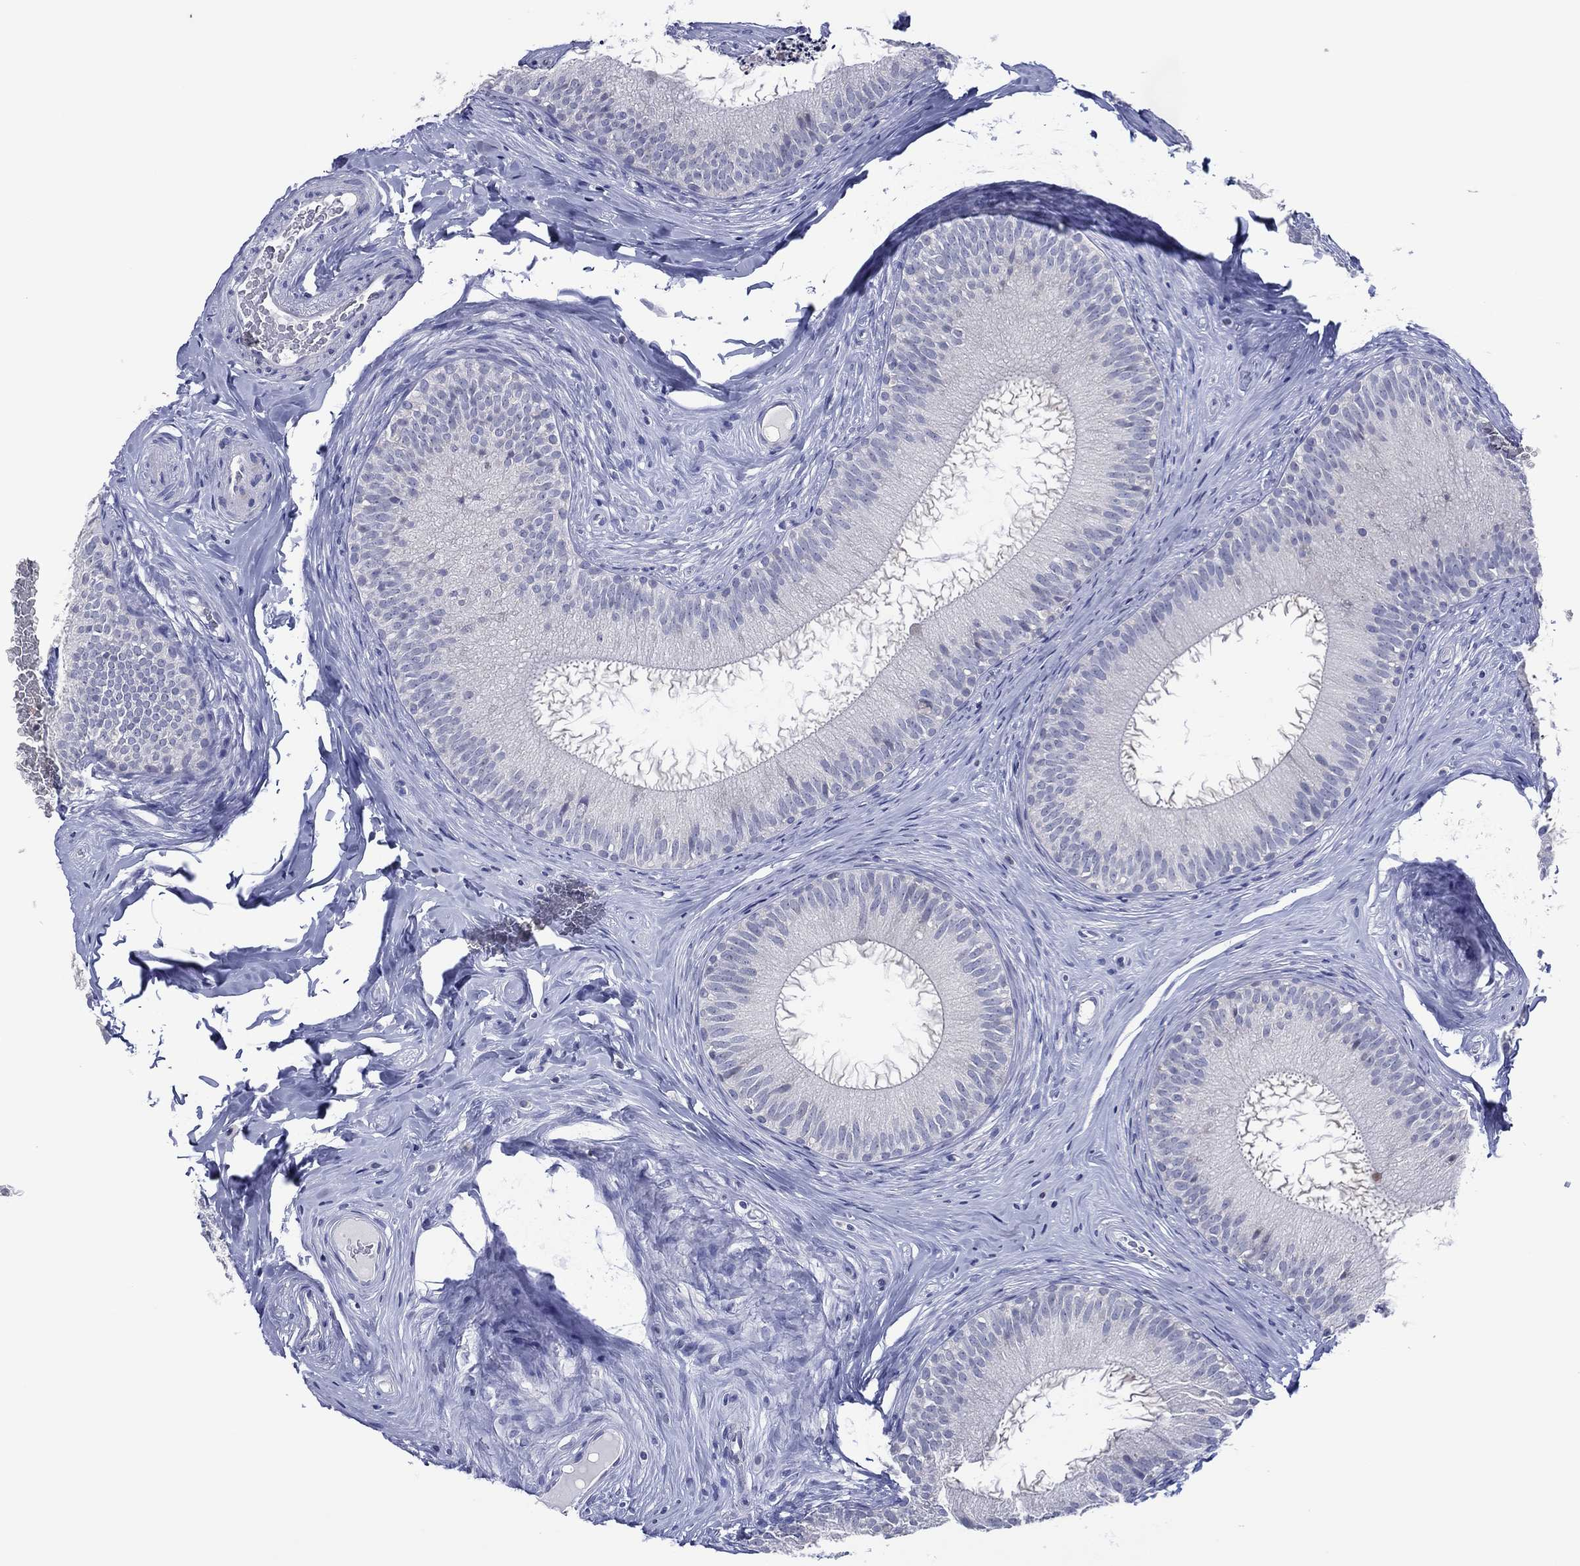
{"staining": {"intensity": "negative", "quantity": "none", "location": "none"}, "tissue": "epididymis", "cell_type": "Glandular cells", "image_type": "normal", "snomed": [{"axis": "morphology", "description": "Normal tissue, NOS"}, {"axis": "morphology", "description": "Carcinoma, Embryonal, NOS"}, {"axis": "topography", "description": "Testis"}, {"axis": "topography", "description": "Epididymis"}], "caption": "A histopathology image of epididymis stained for a protein reveals no brown staining in glandular cells. (DAB immunohistochemistry, high magnification).", "gene": "TRIM31", "patient": {"sex": "male", "age": 24}}